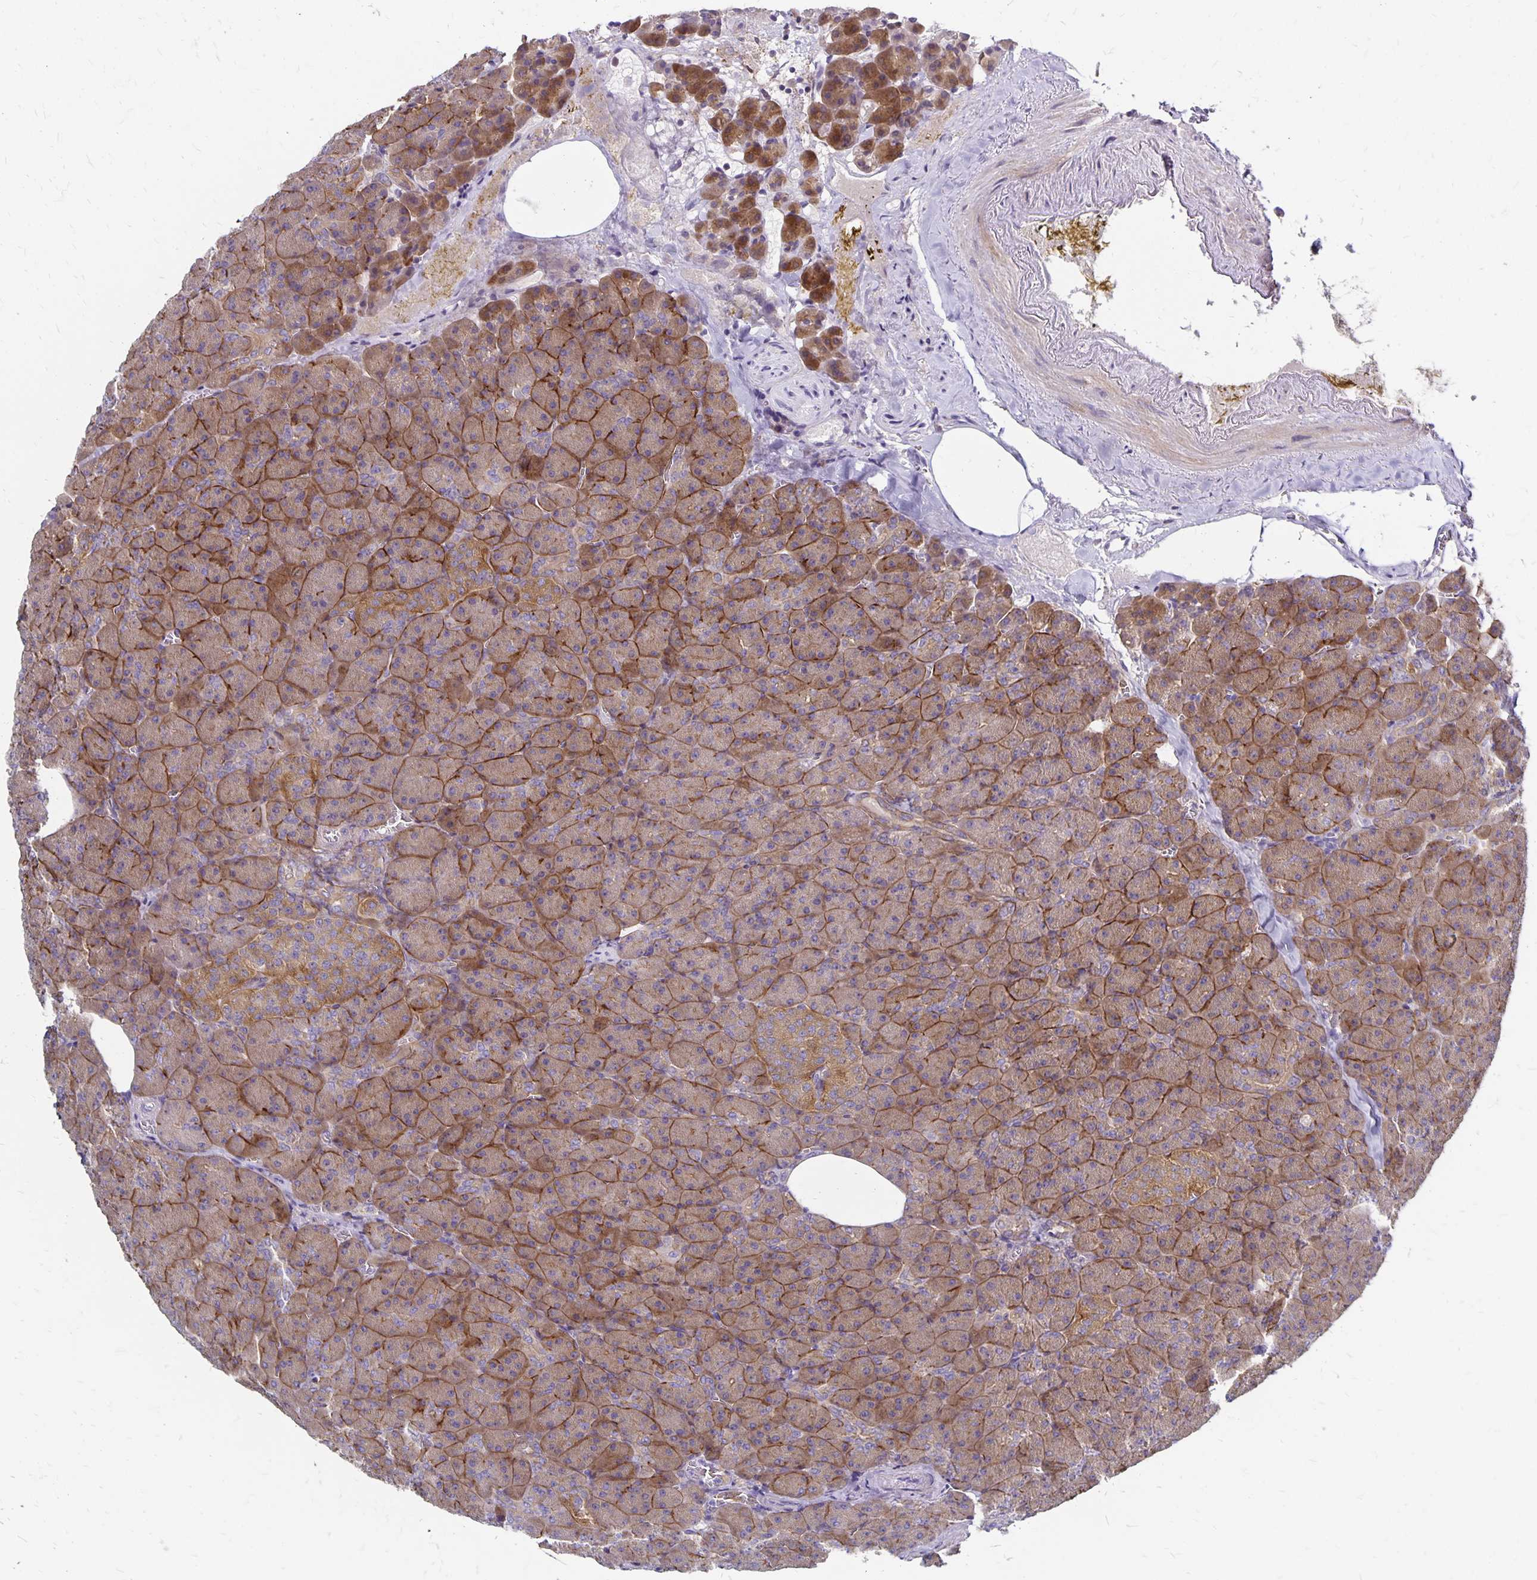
{"staining": {"intensity": "moderate", "quantity": ">75%", "location": "cytoplasmic/membranous"}, "tissue": "pancreas", "cell_type": "Exocrine glandular cells", "image_type": "normal", "snomed": [{"axis": "morphology", "description": "Normal tissue, NOS"}, {"axis": "topography", "description": "Pancreas"}], "caption": "IHC (DAB) staining of normal human pancreas reveals moderate cytoplasmic/membranous protein positivity in about >75% of exocrine glandular cells.", "gene": "TNS3", "patient": {"sex": "female", "age": 74}}